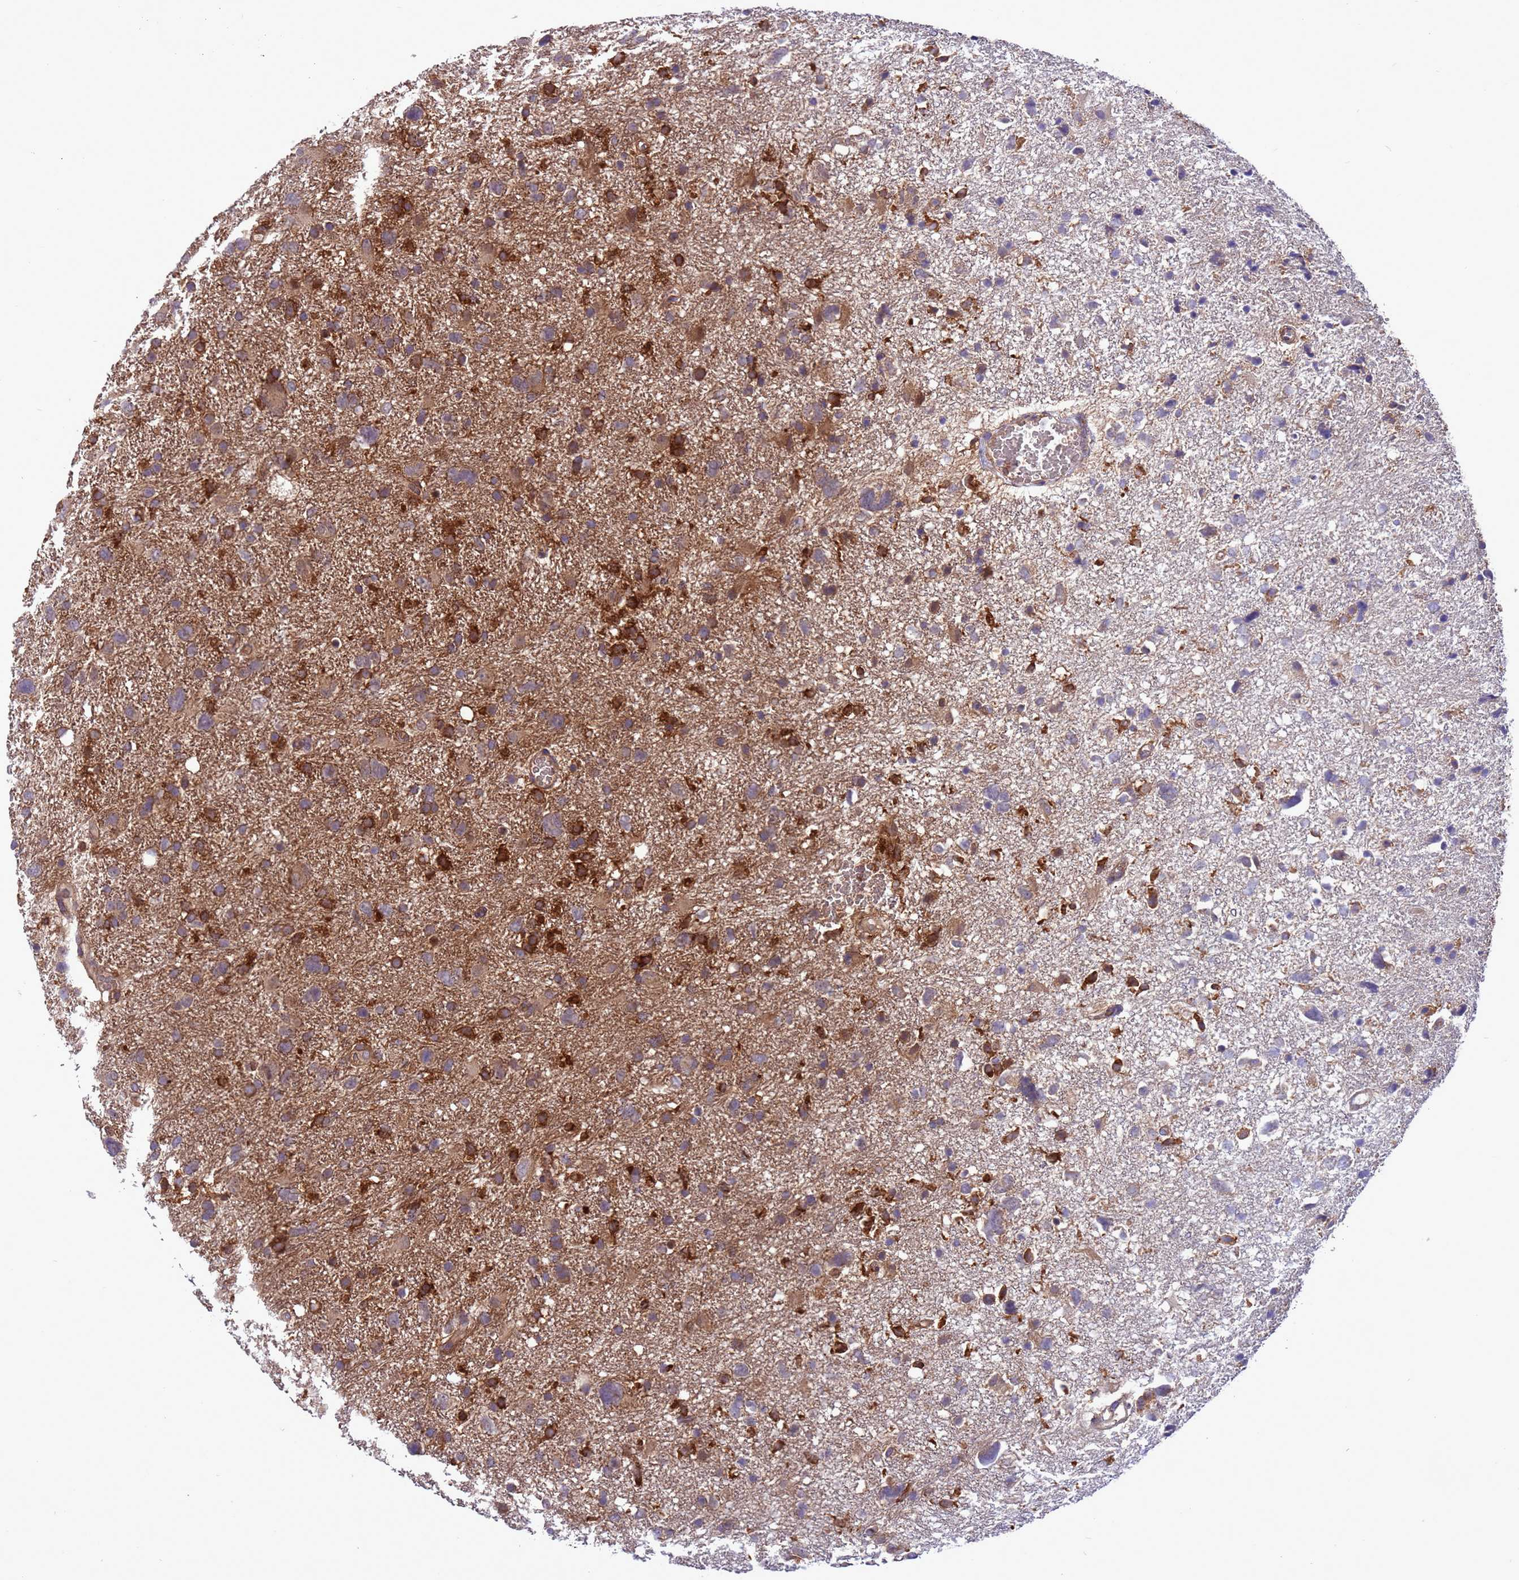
{"staining": {"intensity": "strong", "quantity": "<25%", "location": "cytoplasmic/membranous"}, "tissue": "glioma", "cell_type": "Tumor cells", "image_type": "cancer", "snomed": [{"axis": "morphology", "description": "Glioma, malignant, High grade"}, {"axis": "topography", "description": "Brain"}], "caption": "An immunohistochemistry image of neoplastic tissue is shown. Protein staining in brown highlights strong cytoplasmic/membranous positivity in glioma within tumor cells. The staining is performed using DAB brown chromogen to label protein expression. The nuclei are counter-stained blue using hematoxylin.", "gene": "ARHGAP12", "patient": {"sex": "male", "age": 61}}